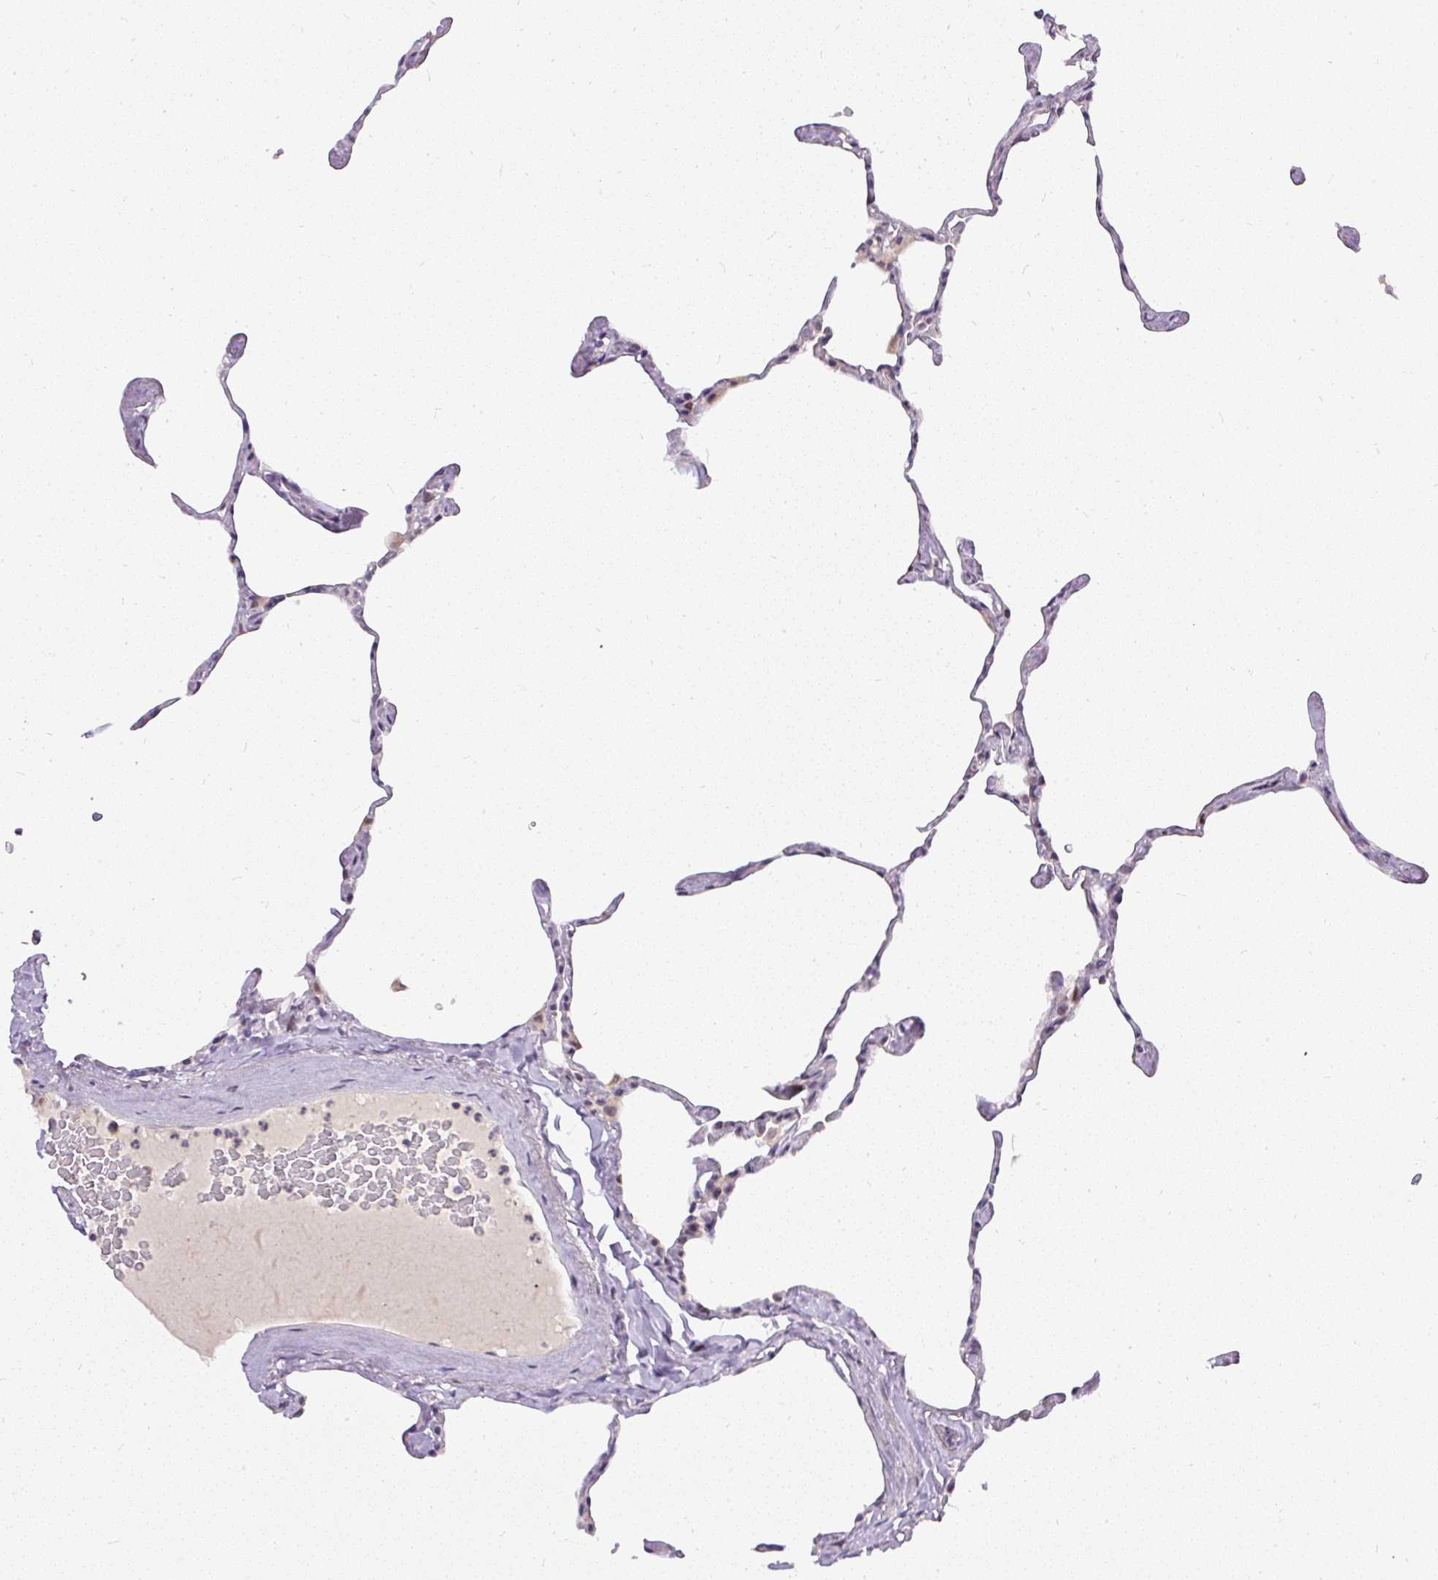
{"staining": {"intensity": "negative", "quantity": "none", "location": "none"}, "tissue": "lung", "cell_type": "Alveolar cells", "image_type": "normal", "snomed": [{"axis": "morphology", "description": "Normal tissue, NOS"}, {"axis": "topography", "description": "Lung"}], "caption": "The histopathology image shows no significant staining in alveolar cells of lung. The staining was performed using DAB (3,3'-diaminobenzidine) to visualize the protein expression in brown, while the nuclei were stained in blue with hematoxylin (Magnification: 20x).", "gene": "FAM117B", "patient": {"sex": "male", "age": 65}}